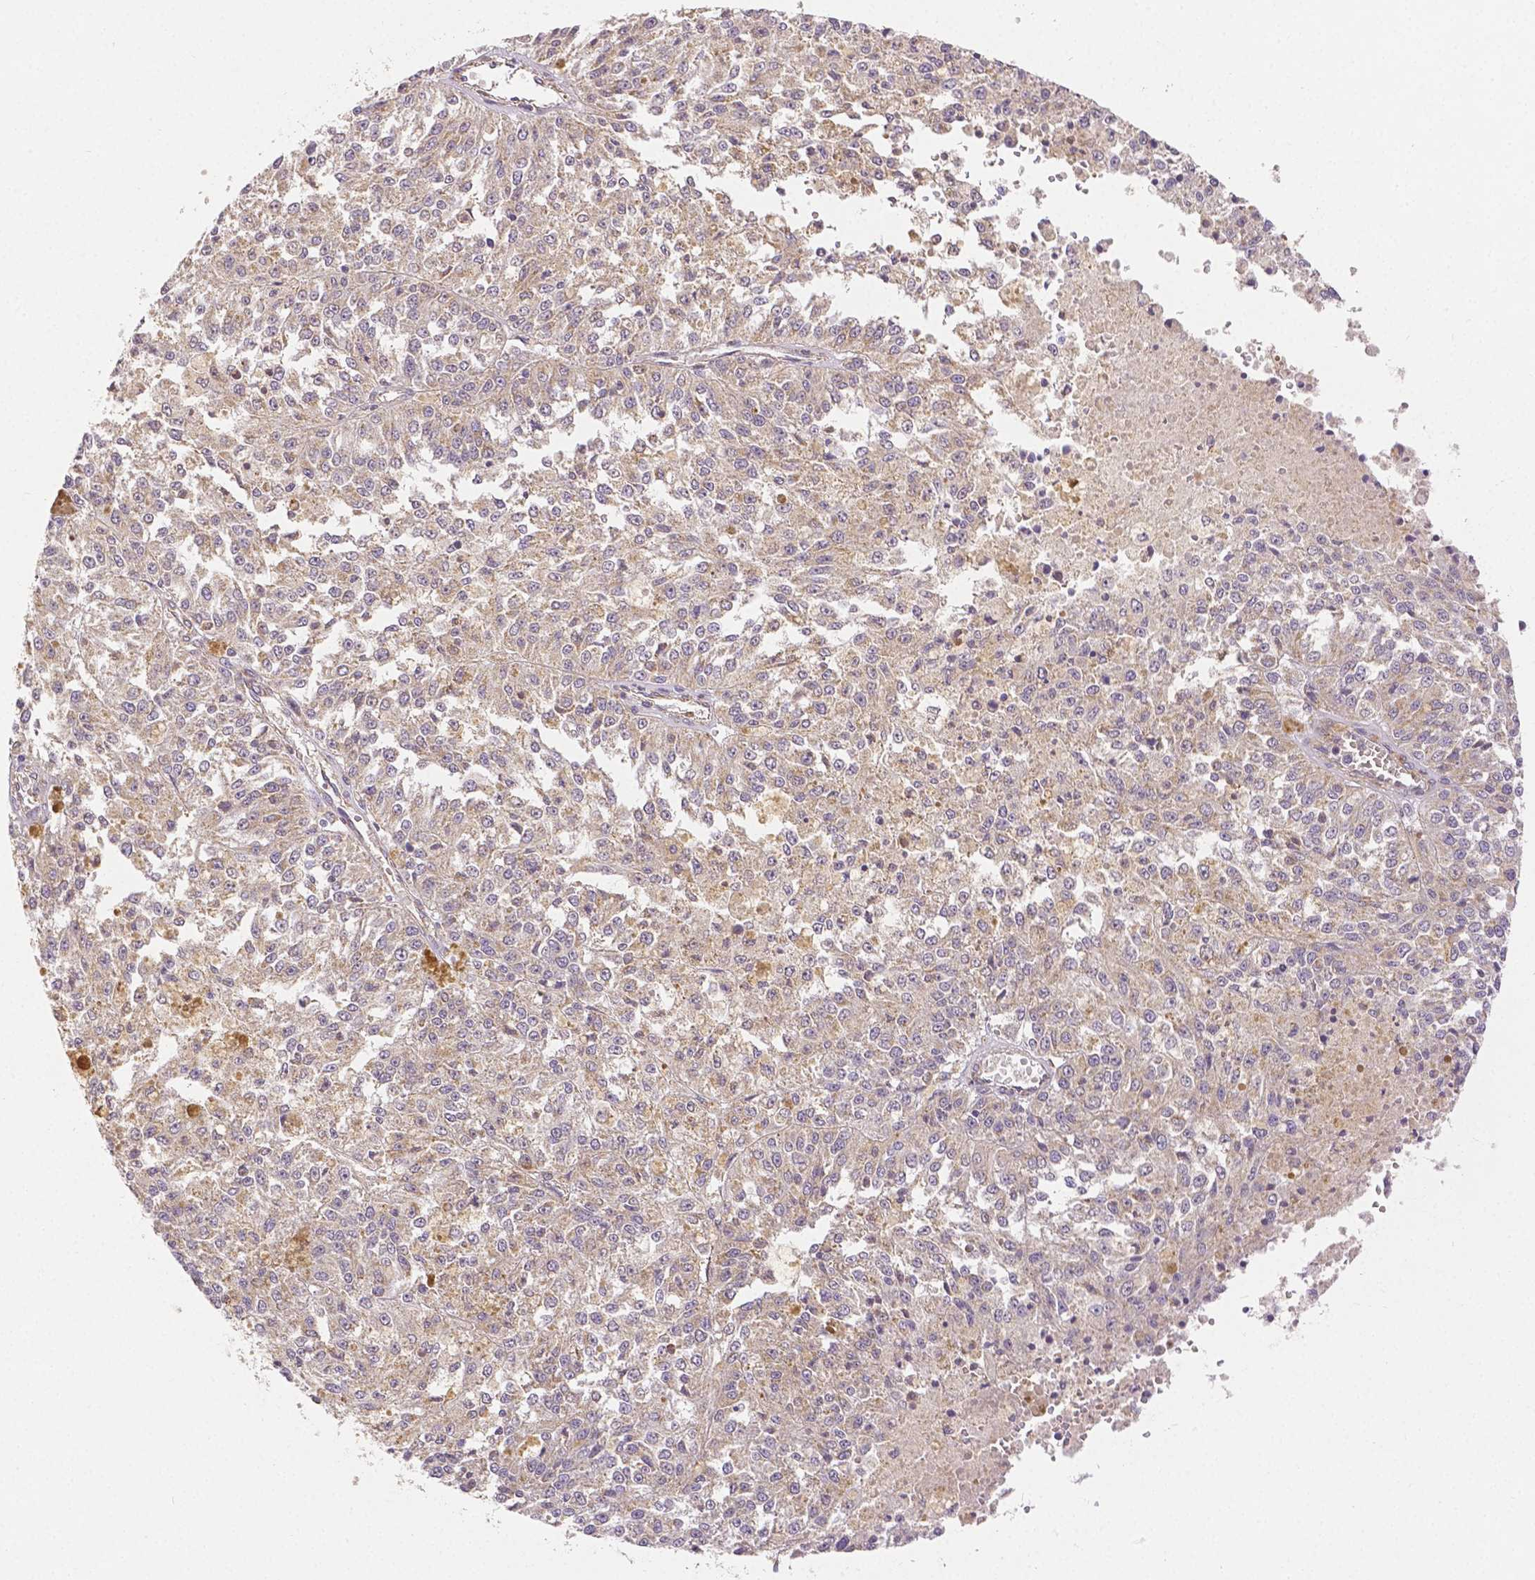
{"staining": {"intensity": "weak", "quantity": "<25%", "location": "cytoplasmic/membranous"}, "tissue": "melanoma", "cell_type": "Tumor cells", "image_type": "cancer", "snomed": [{"axis": "morphology", "description": "Malignant melanoma, Metastatic site"}, {"axis": "topography", "description": "Lymph node"}], "caption": "There is no significant staining in tumor cells of malignant melanoma (metastatic site).", "gene": "RHOT1", "patient": {"sex": "female", "age": 64}}